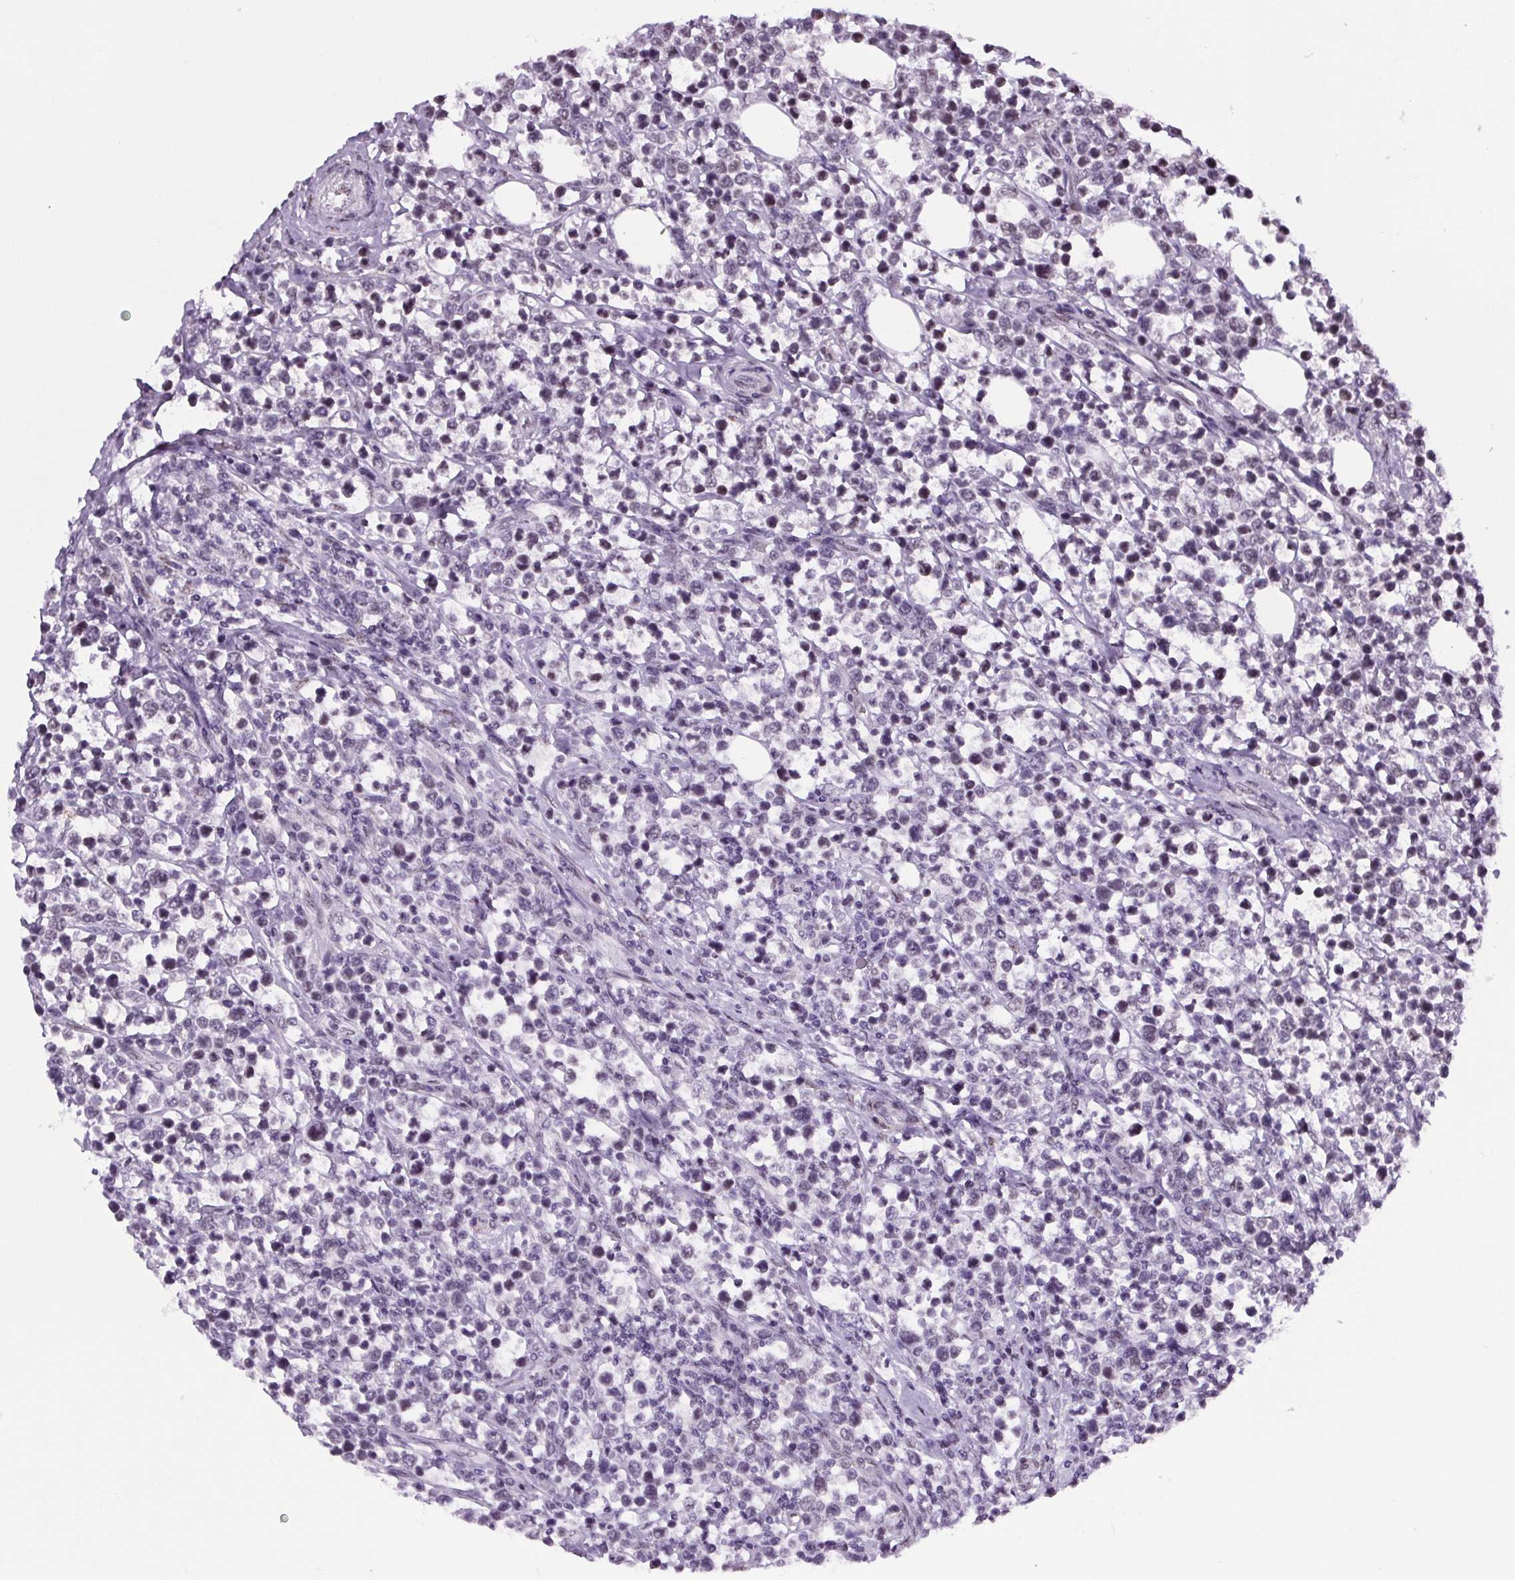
{"staining": {"intensity": "weak", "quantity": "25%-75%", "location": "nuclear"}, "tissue": "lymphoma", "cell_type": "Tumor cells", "image_type": "cancer", "snomed": [{"axis": "morphology", "description": "Malignant lymphoma, non-Hodgkin's type, High grade"}, {"axis": "topography", "description": "Soft tissue"}], "caption": "This histopathology image shows malignant lymphoma, non-Hodgkin's type (high-grade) stained with immunohistochemistry (IHC) to label a protein in brown. The nuclear of tumor cells show weak positivity for the protein. Nuclei are counter-stained blue.", "gene": "GP6", "patient": {"sex": "female", "age": 56}}